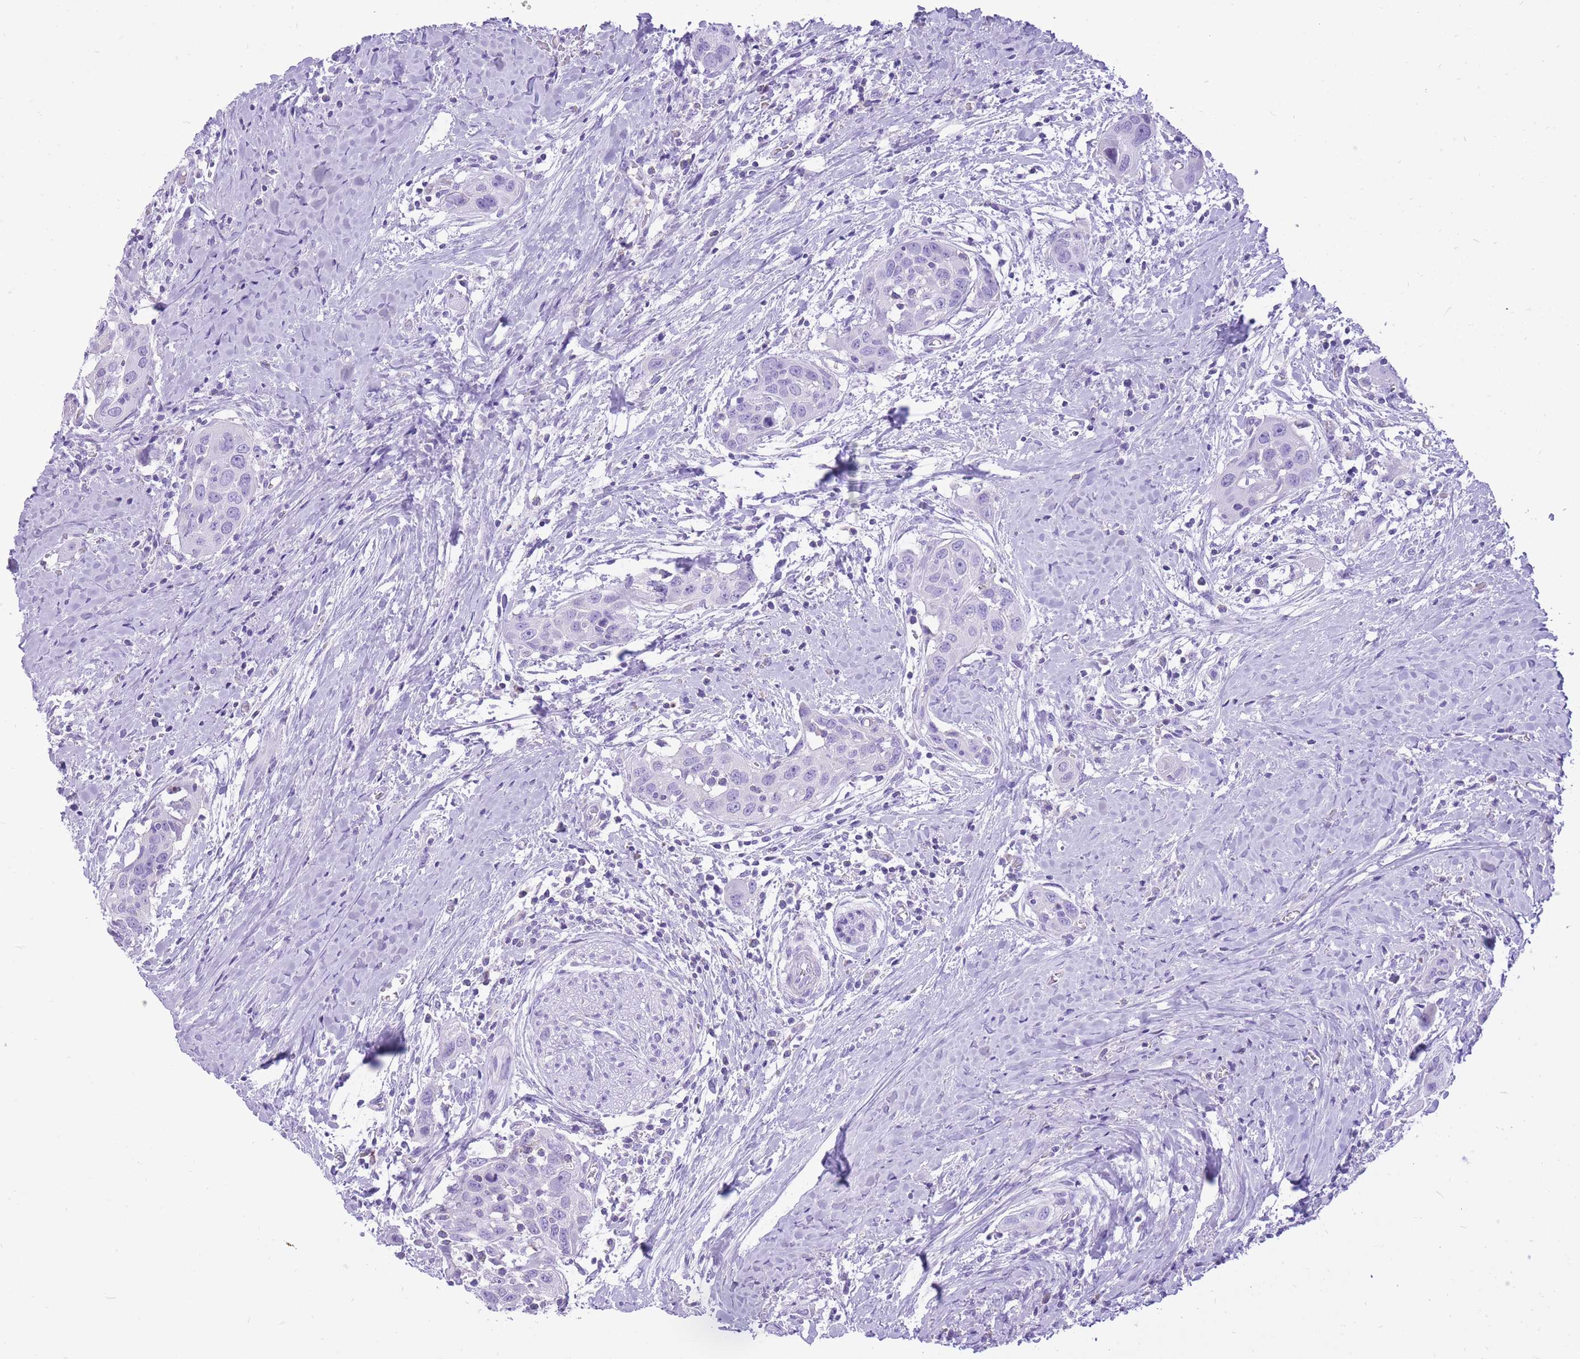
{"staining": {"intensity": "negative", "quantity": "none", "location": "none"}, "tissue": "head and neck cancer", "cell_type": "Tumor cells", "image_type": "cancer", "snomed": [{"axis": "morphology", "description": "Squamous cell carcinoma, NOS"}, {"axis": "topography", "description": "Oral tissue"}, {"axis": "topography", "description": "Head-Neck"}], "caption": "DAB (3,3'-diaminobenzidine) immunohistochemical staining of human head and neck squamous cell carcinoma displays no significant expression in tumor cells.", "gene": "SLC4A4", "patient": {"sex": "female", "age": 50}}